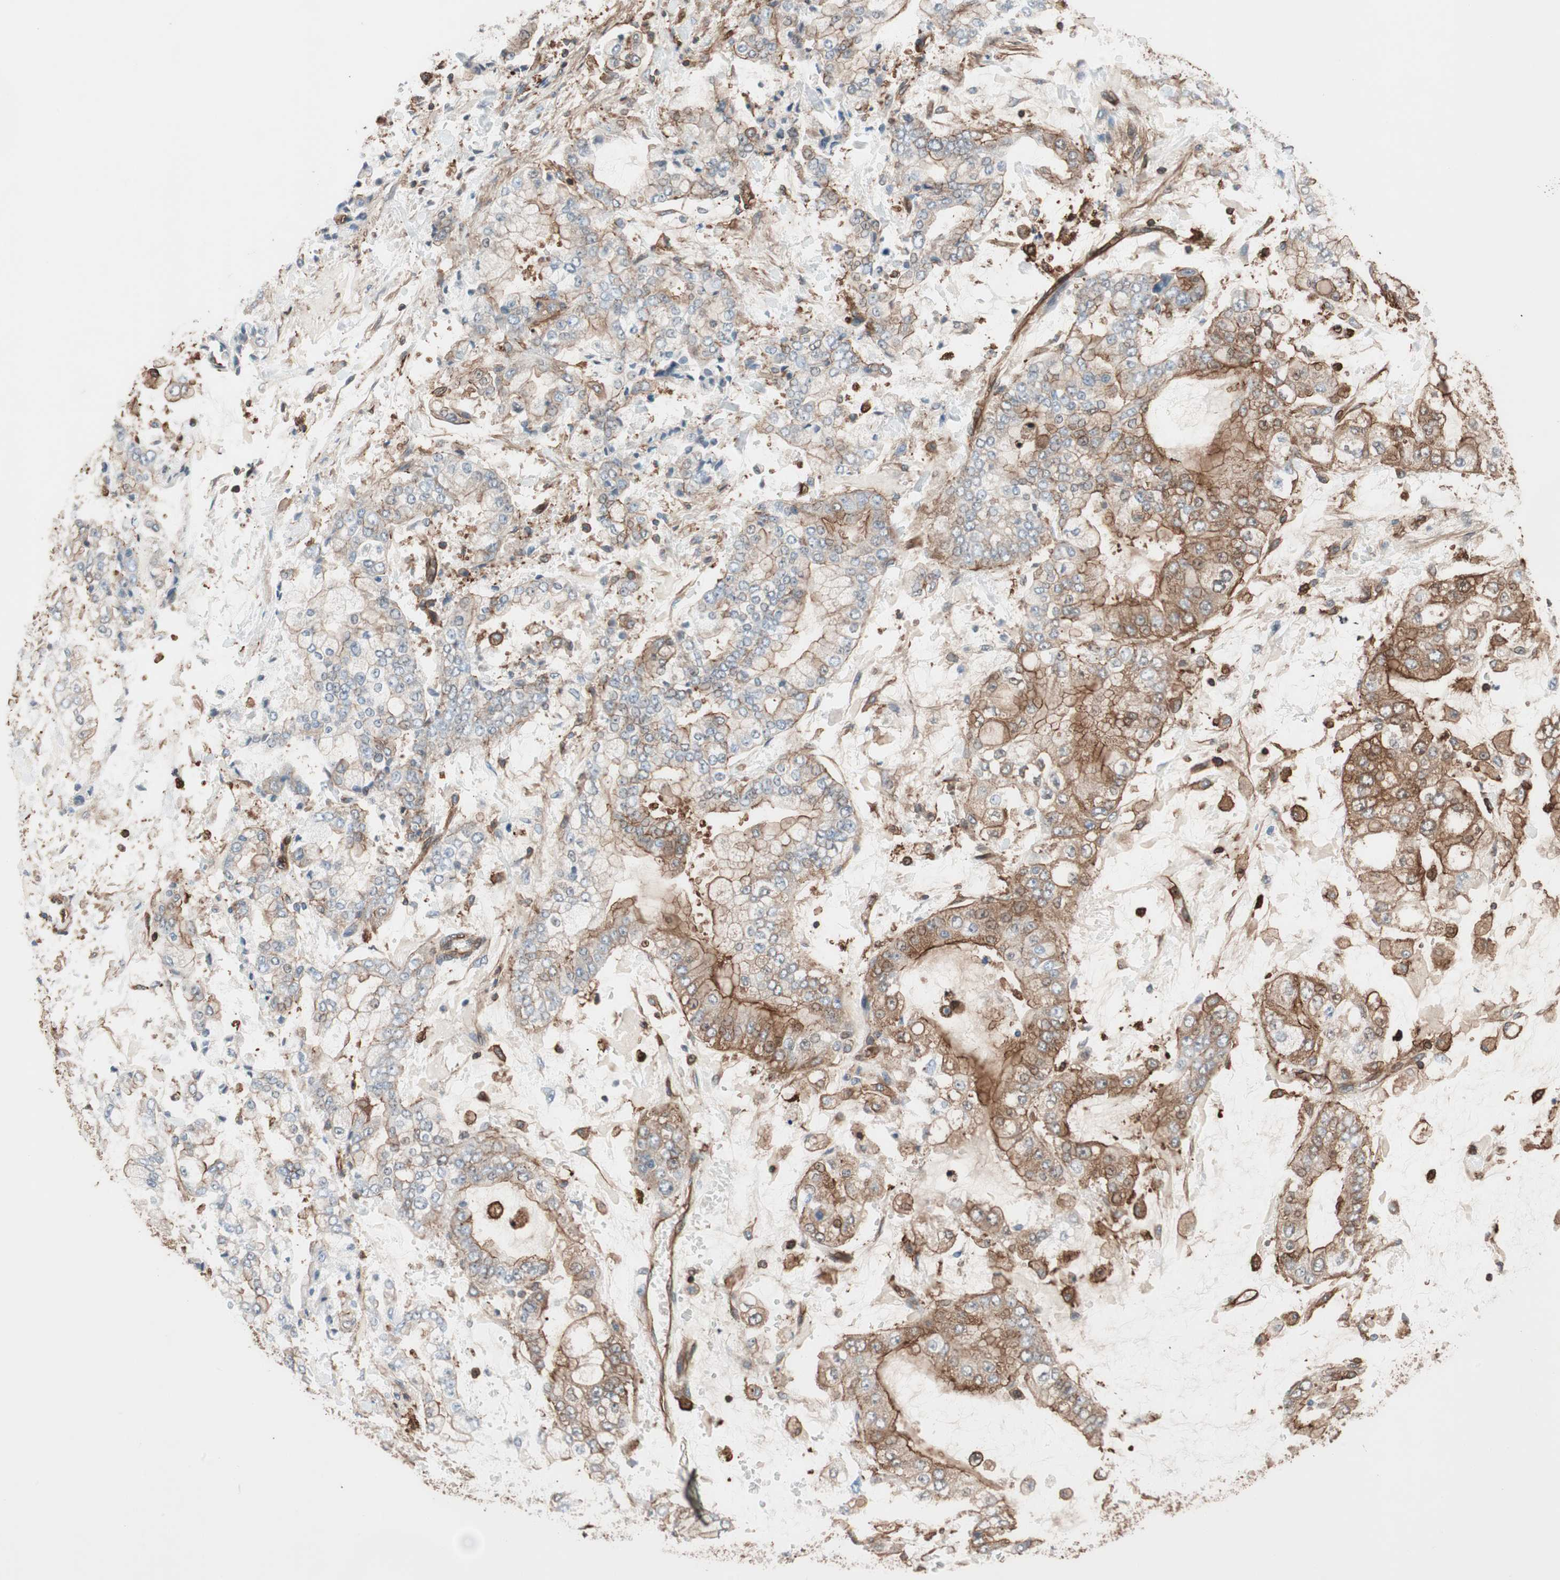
{"staining": {"intensity": "moderate", "quantity": "25%-75%", "location": "cytoplasmic/membranous"}, "tissue": "stomach cancer", "cell_type": "Tumor cells", "image_type": "cancer", "snomed": [{"axis": "morphology", "description": "Adenocarcinoma, NOS"}, {"axis": "topography", "description": "Stomach"}], "caption": "Protein staining of adenocarcinoma (stomach) tissue reveals moderate cytoplasmic/membranous staining in about 25%-75% of tumor cells. (IHC, brightfield microscopy, high magnification).", "gene": "VASP", "patient": {"sex": "male", "age": 76}}